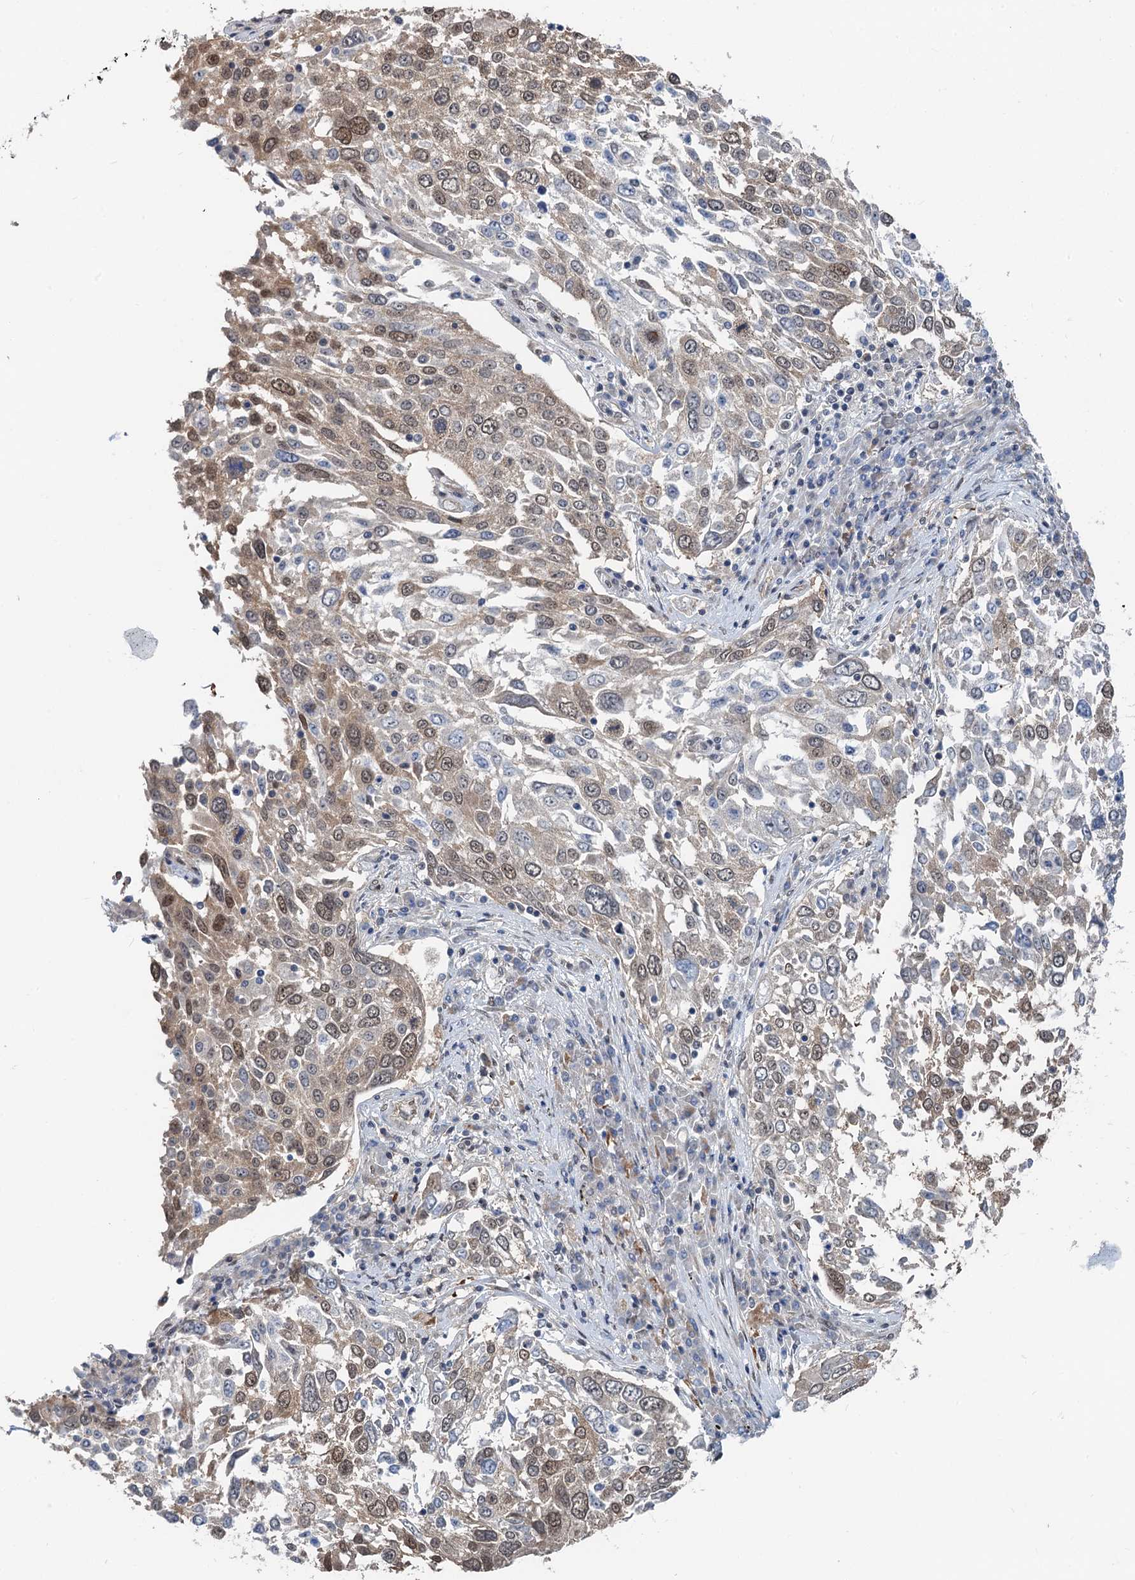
{"staining": {"intensity": "moderate", "quantity": ">75%", "location": "nuclear"}, "tissue": "lung cancer", "cell_type": "Tumor cells", "image_type": "cancer", "snomed": [{"axis": "morphology", "description": "Squamous cell carcinoma, NOS"}, {"axis": "topography", "description": "Lung"}], "caption": "Moderate nuclear expression for a protein is seen in approximately >75% of tumor cells of squamous cell carcinoma (lung) using IHC.", "gene": "CFDP1", "patient": {"sex": "male", "age": 65}}